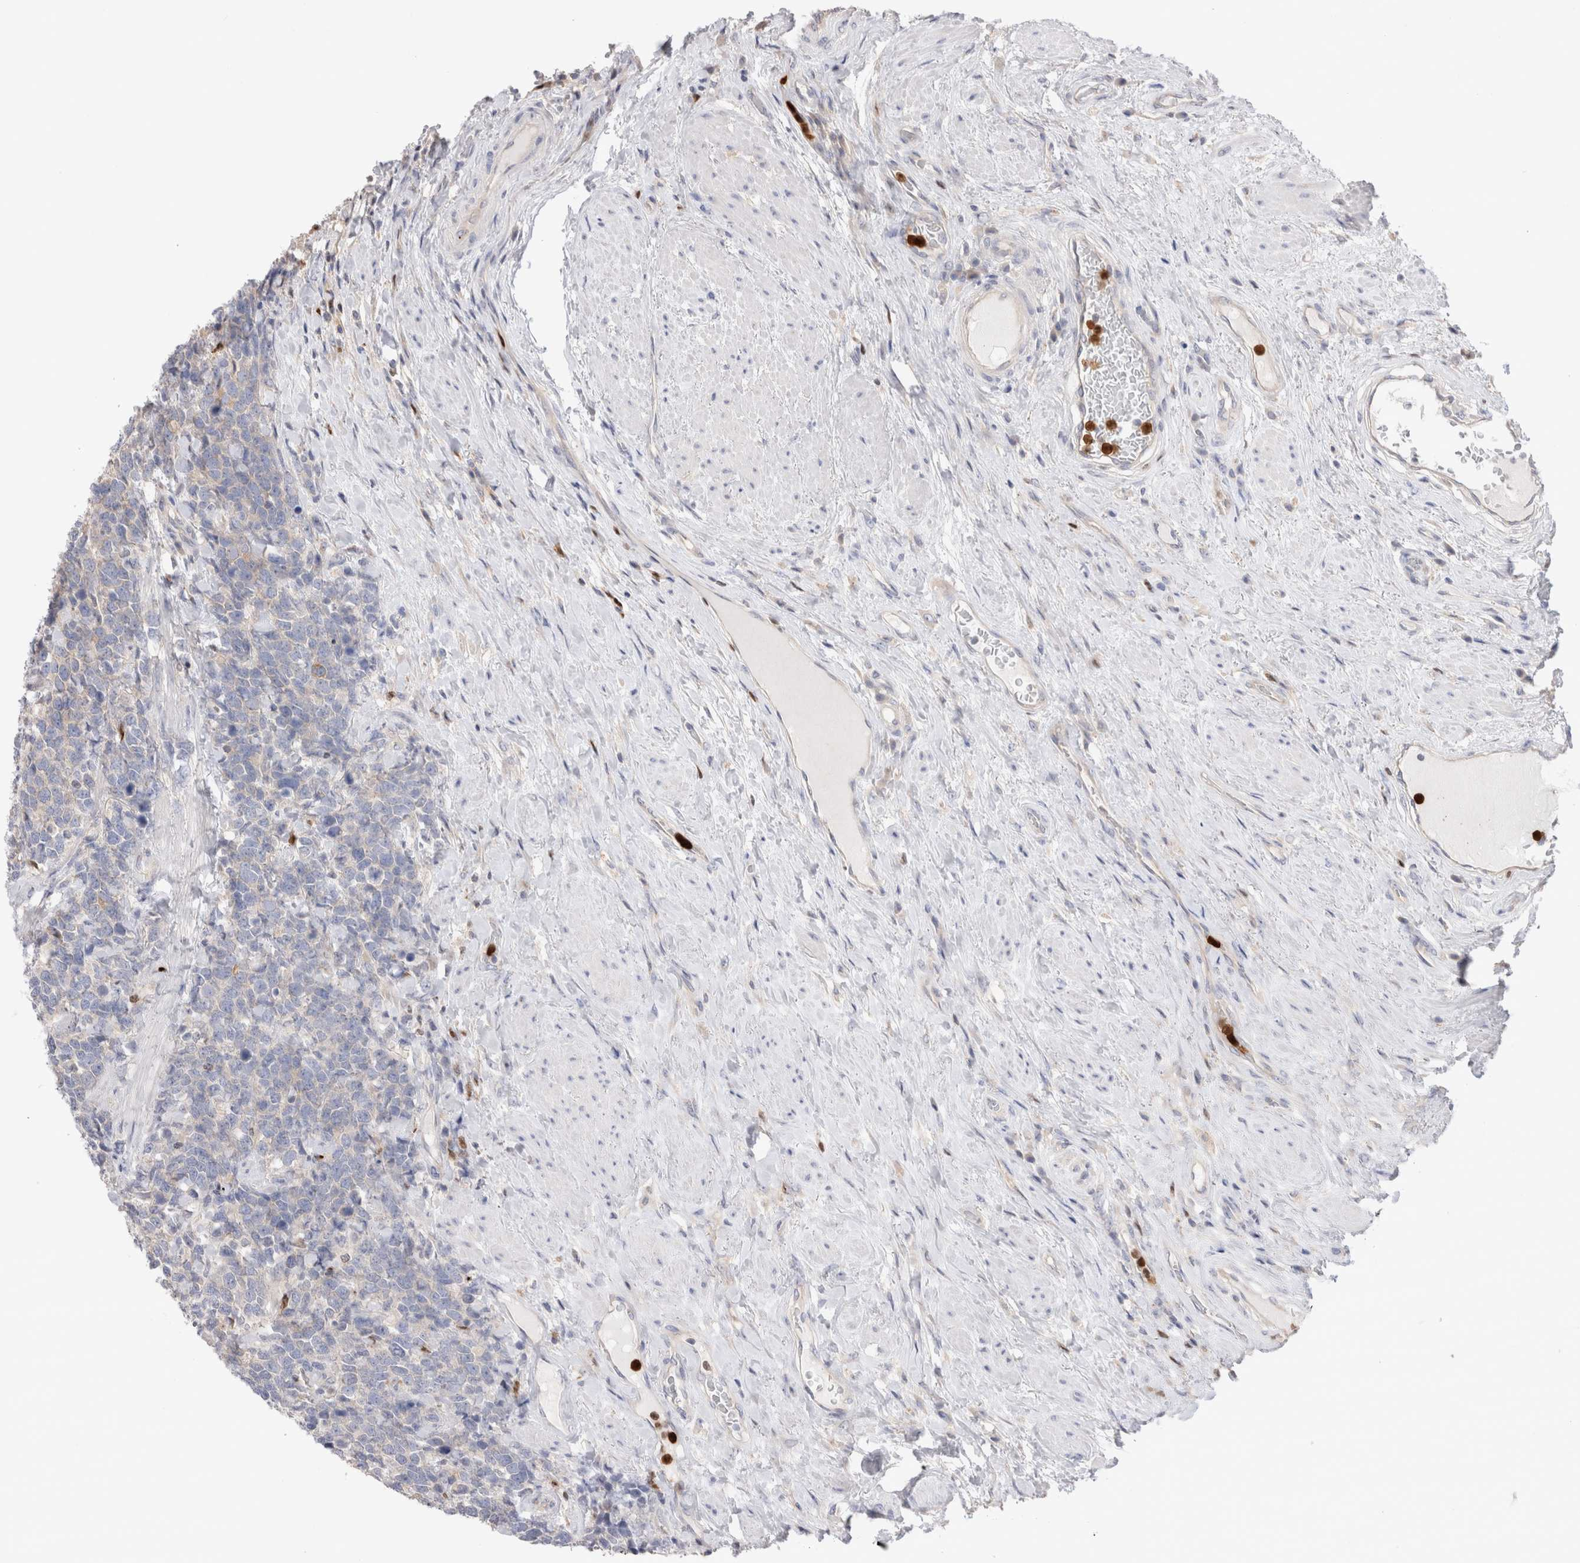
{"staining": {"intensity": "negative", "quantity": "none", "location": "none"}, "tissue": "urothelial cancer", "cell_type": "Tumor cells", "image_type": "cancer", "snomed": [{"axis": "morphology", "description": "Urothelial carcinoma, High grade"}, {"axis": "topography", "description": "Urinary bladder"}], "caption": "Tumor cells show no significant expression in urothelial cancer.", "gene": "NXT2", "patient": {"sex": "female", "age": 82}}